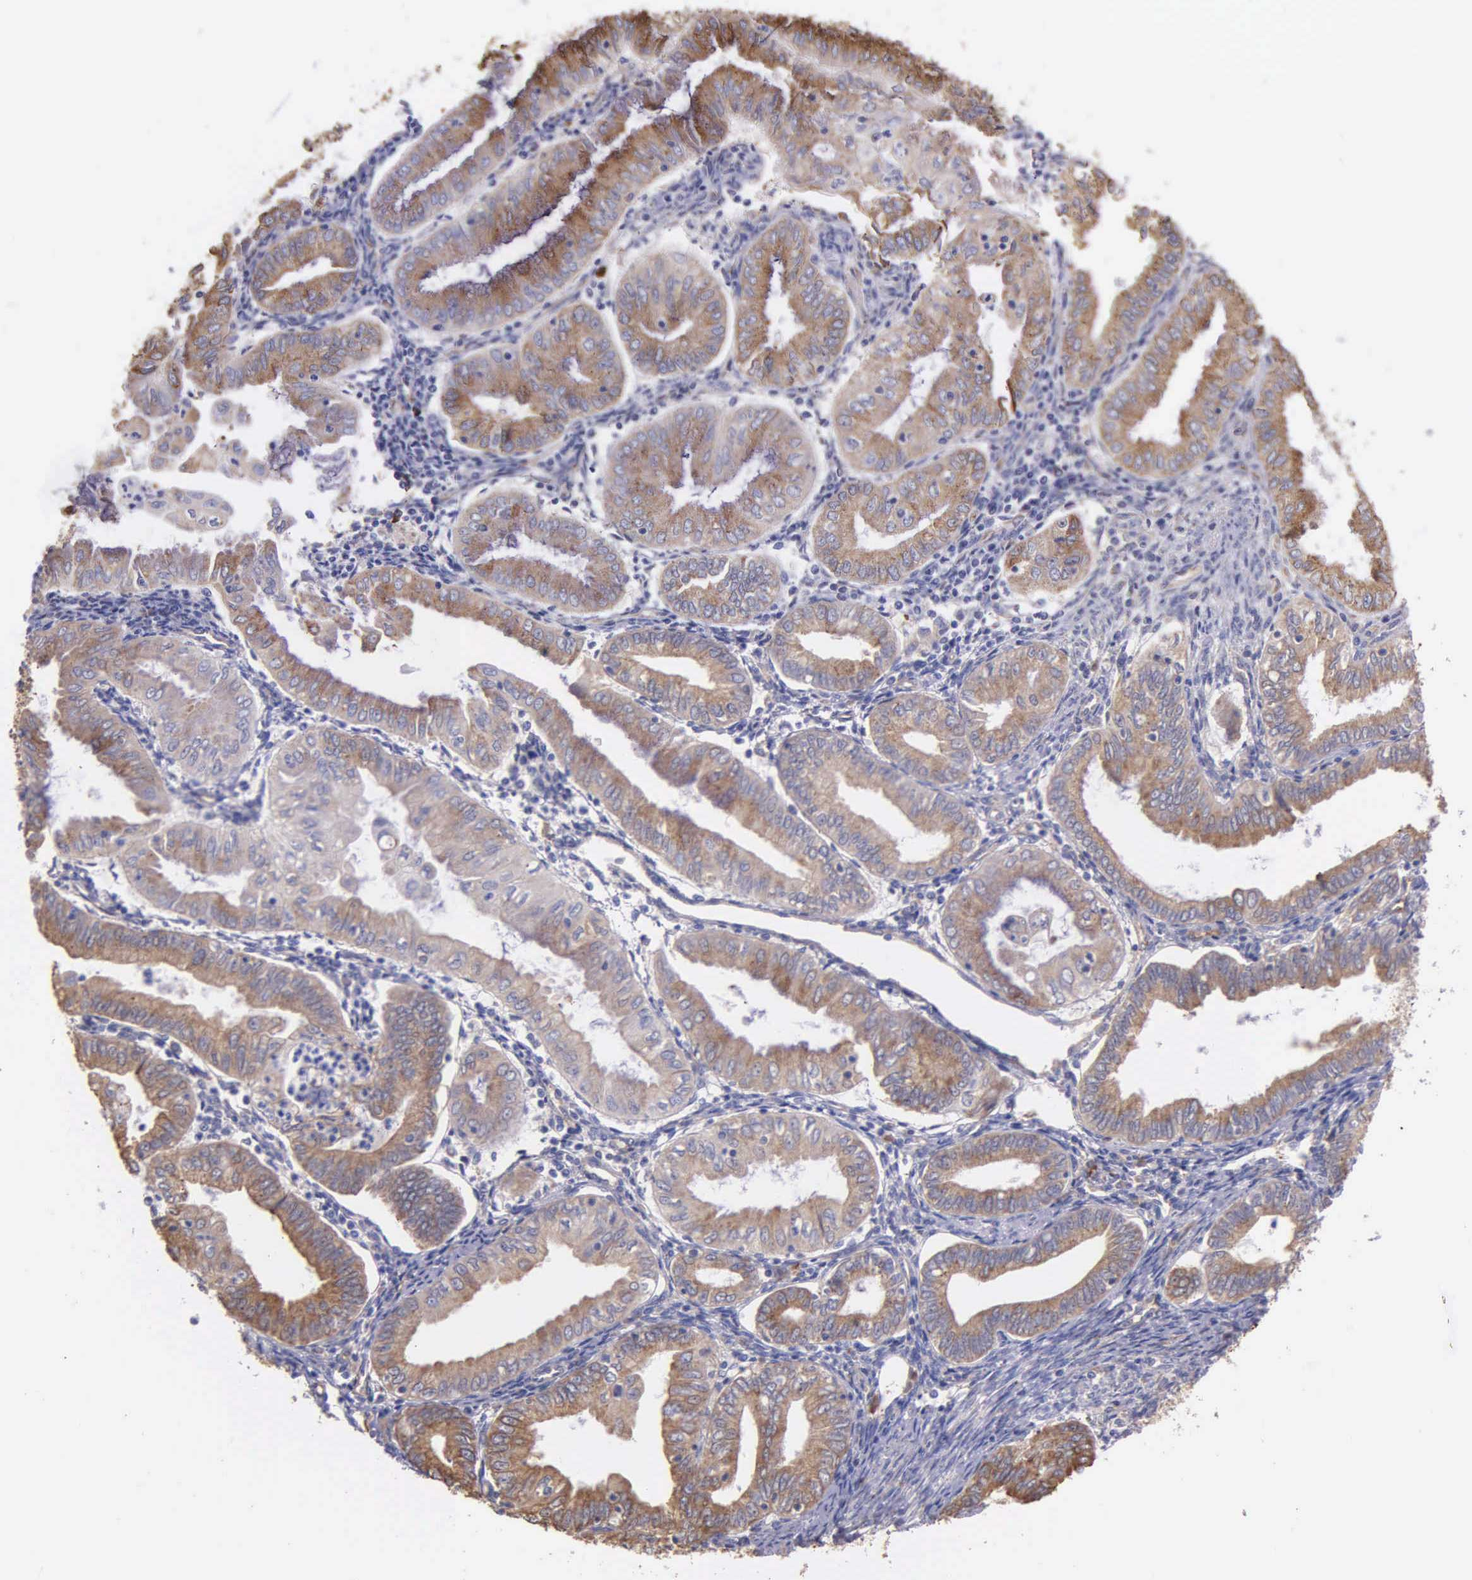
{"staining": {"intensity": "moderate", "quantity": ">75%", "location": "cytoplasmic/membranous"}, "tissue": "endometrial cancer", "cell_type": "Tumor cells", "image_type": "cancer", "snomed": [{"axis": "morphology", "description": "Adenocarcinoma, NOS"}, {"axis": "topography", "description": "Endometrium"}], "caption": "Endometrial cancer (adenocarcinoma) stained with a brown dye demonstrates moderate cytoplasmic/membranous positive positivity in approximately >75% of tumor cells.", "gene": "ZC3H12B", "patient": {"sex": "female", "age": 55}}